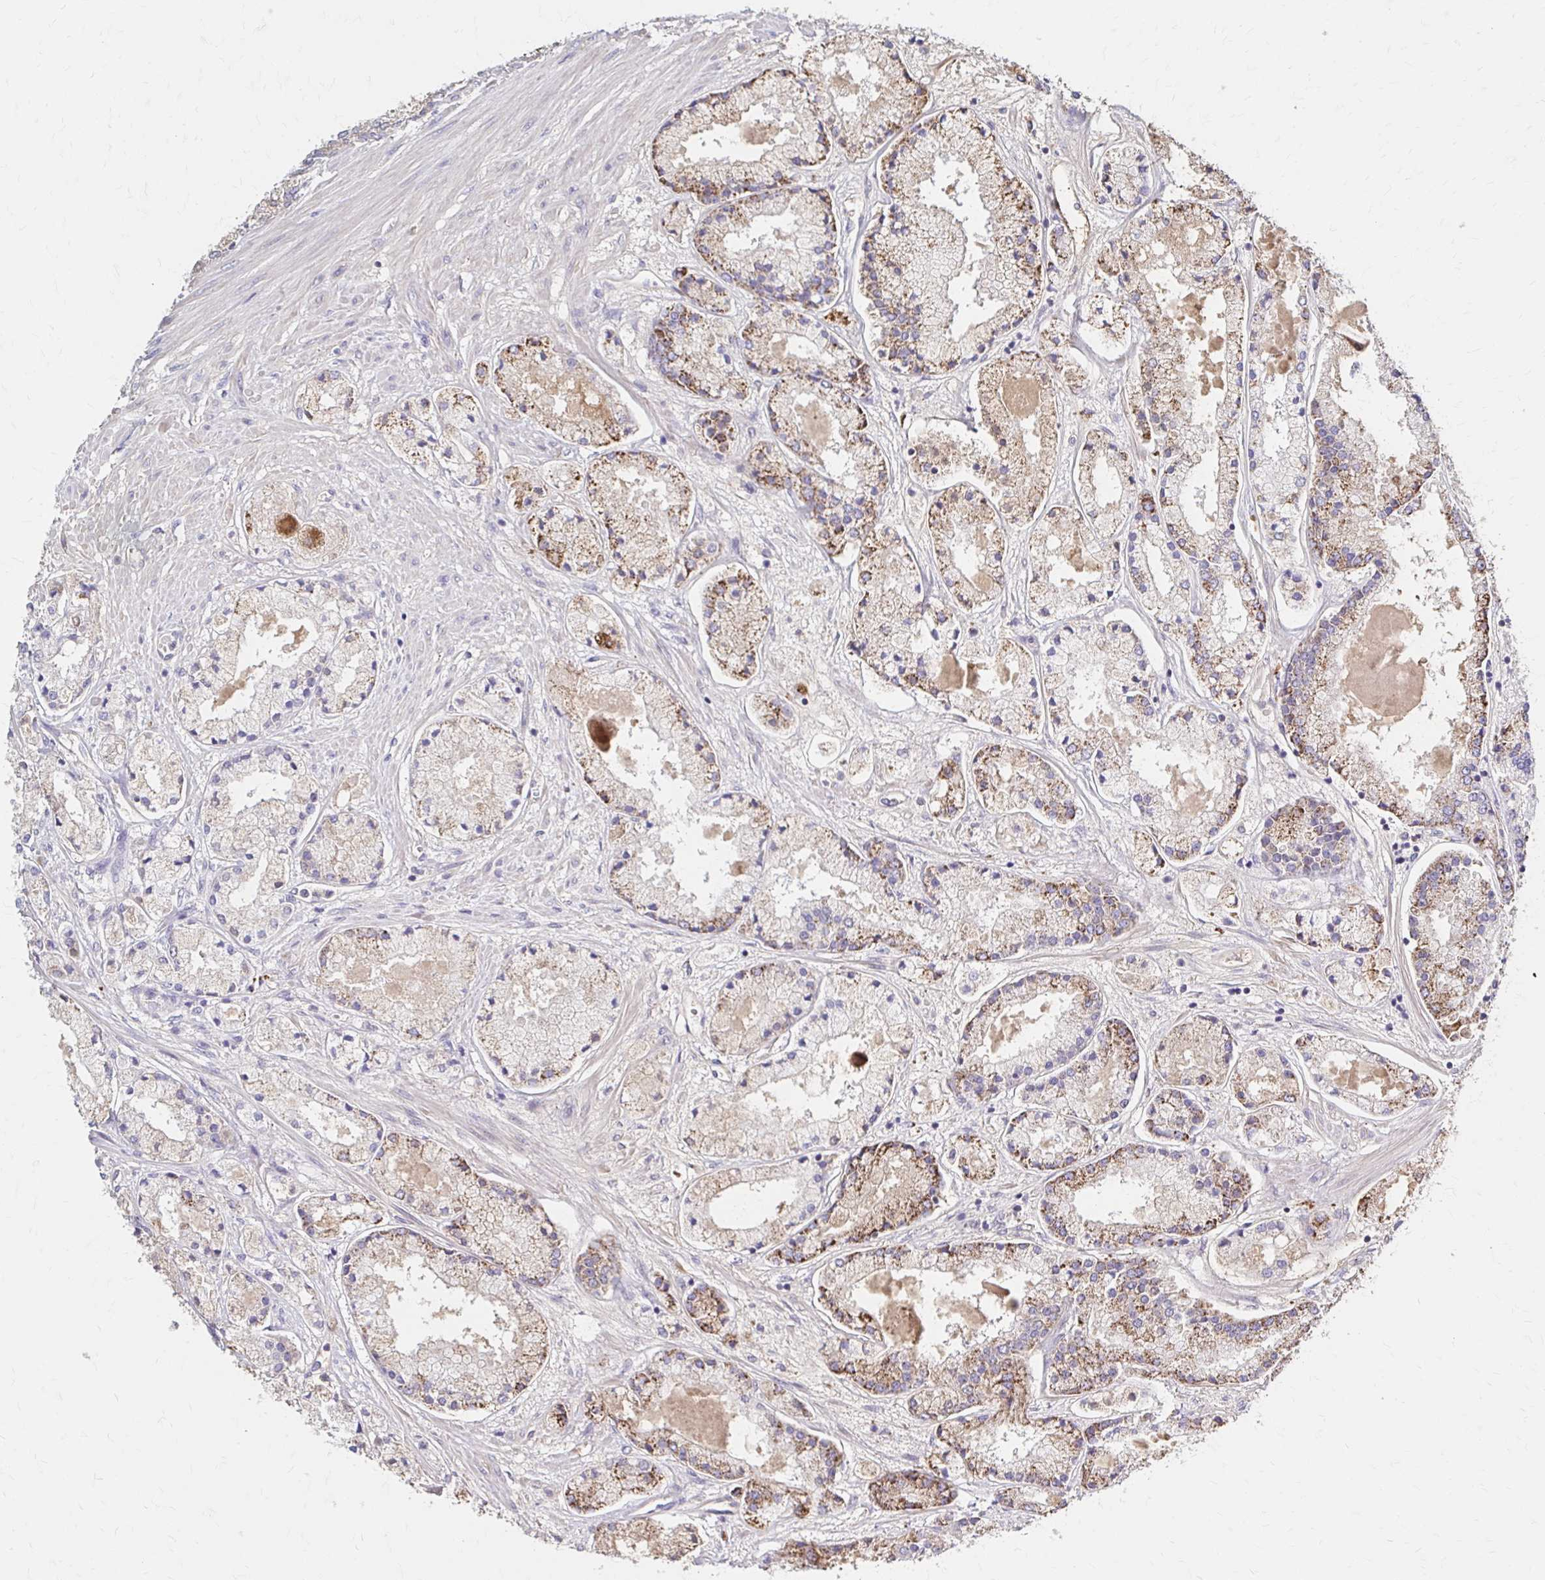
{"staining": {"intensity": "moderate", "quantity": "25%-75%", "location": "cytoplasmic/membranous"}, "tissue": "prostate cancer", "cell_type": "Tumor cells", "image_type": "cancer", "snomed": [{"axis": "morphology", "description": "Adenocarcinoma, High grade"}, {"axis": "topography", "description": "Prostate"}], "caption": "Moderate cytoplasmic/membranous positivity for a protein is seen in about 25%-75% of tumor cells of high-grade adenocarcinoma (prostate) using immunohistochemistry (IHC).", "gene": "HMGCS2", "patient": {"sex": "male", "age": 67}}